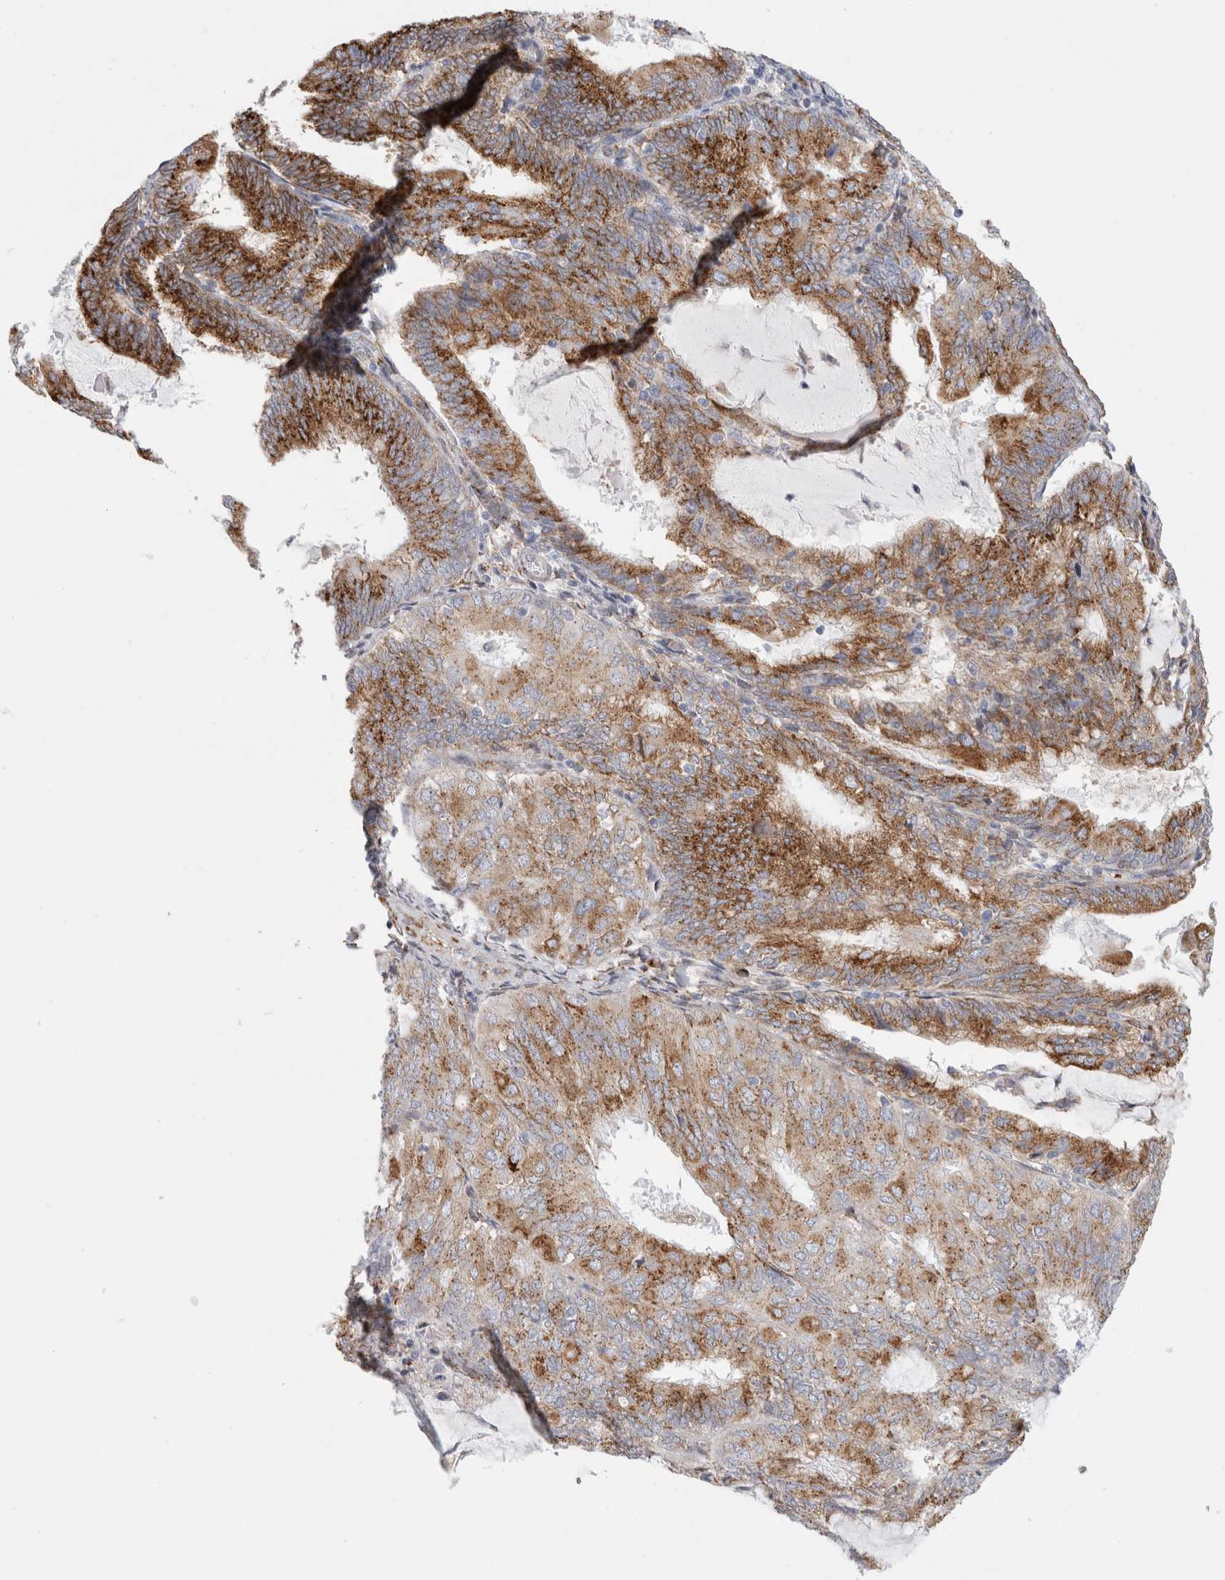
{"staining": {"intensity": "strong", "quantity": ">75%", "location": "cytoplasmic/membranous"}, "tissue": "endometrial cancer", "cell_type": "Tumor cells", "image_type": "cancer", "snomed": [{"axis": "morphology", "description": "Adenocarcinoma, NOS"}, {"axis": "topography", "description": "Endometrium"}], "caption": "Protein staining of adenocarcinoma (endometrial) tissue reveals strong cytoplasmic/membranous positivity in approximately >75% of tumor cells.", "gene": "MCFD2", "patient": {"sex": "female", "age": 81}}